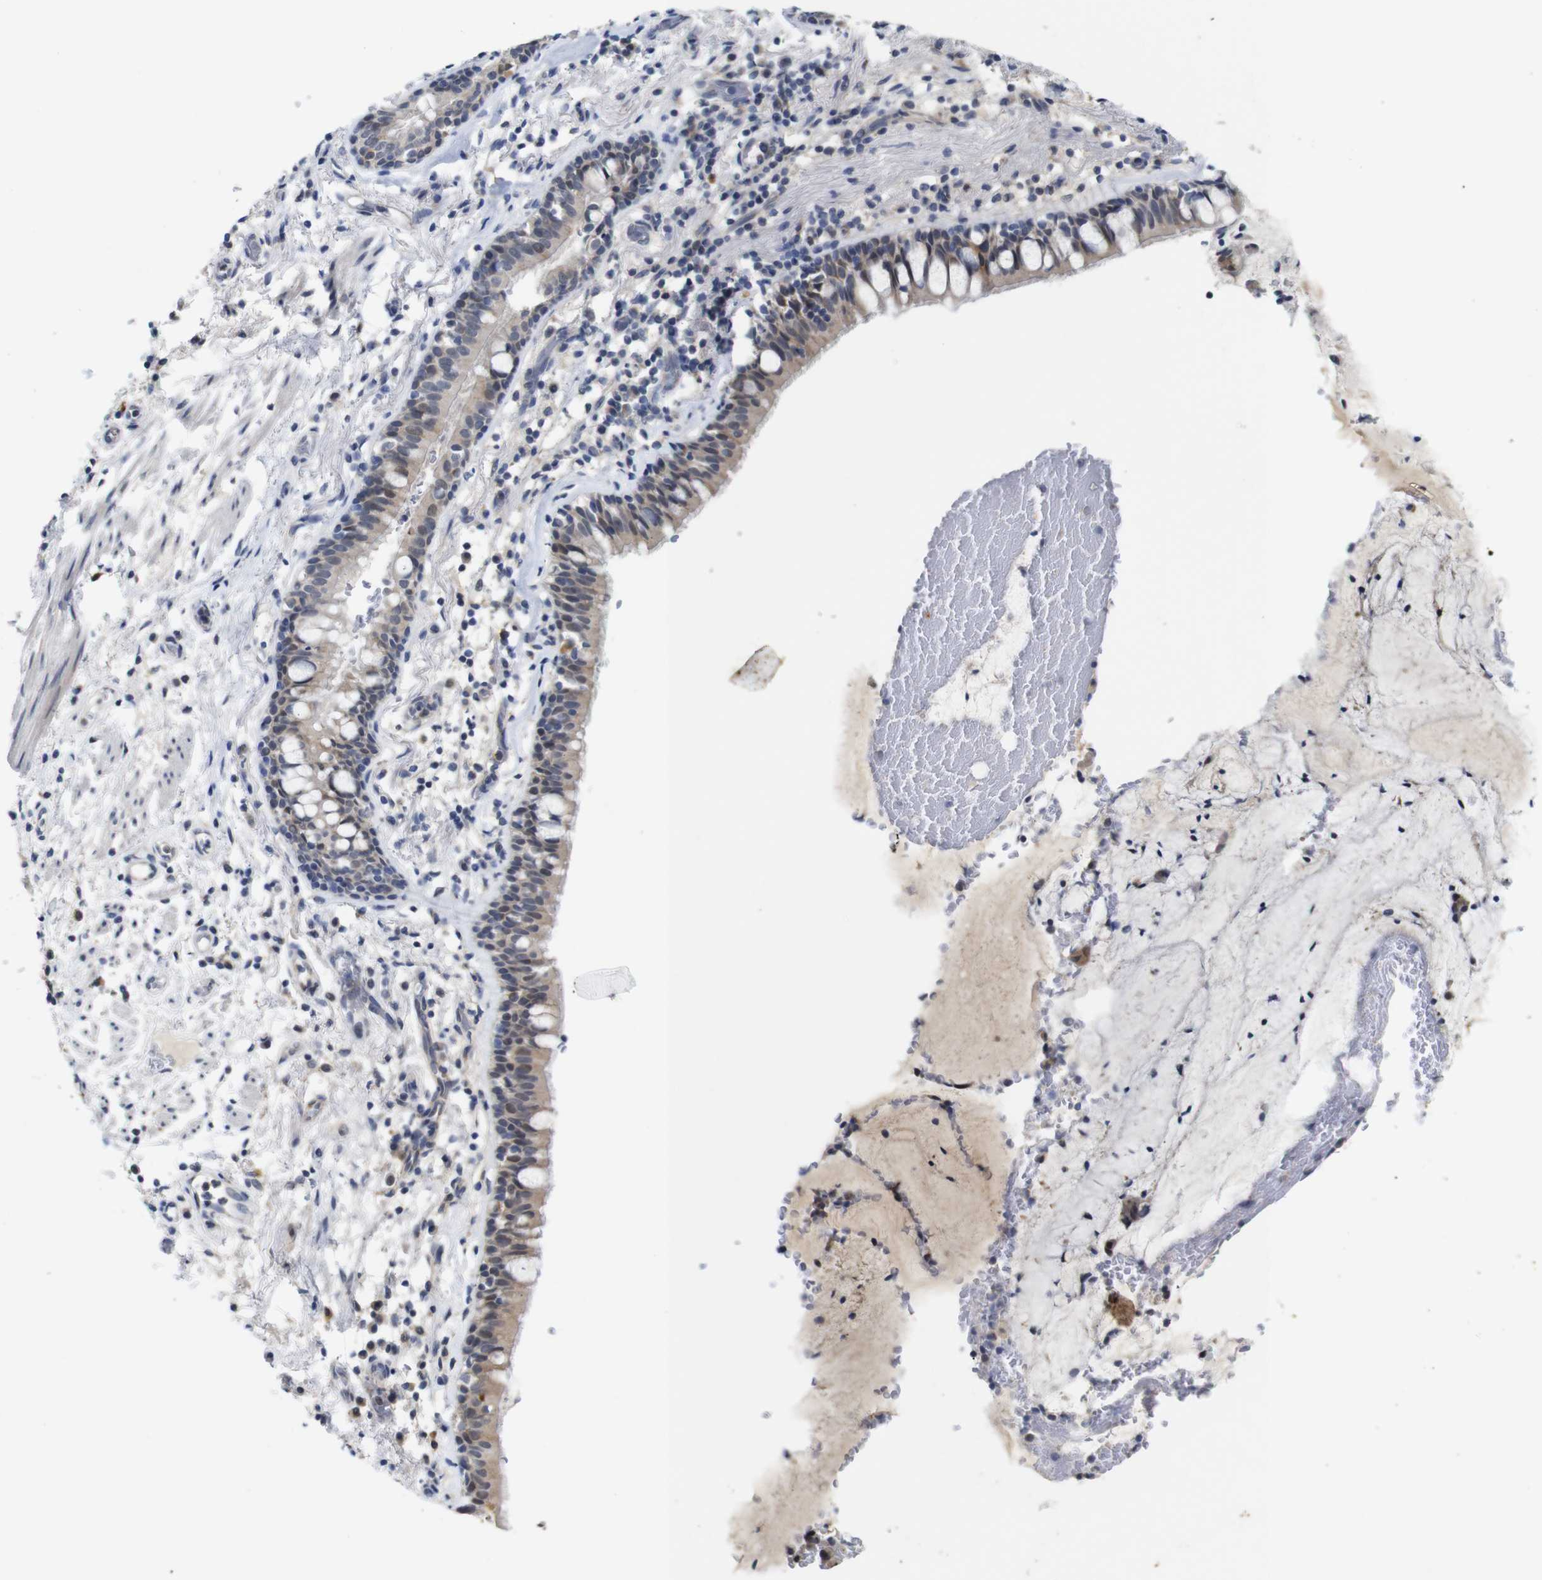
{"staining": {"intensity": "weak", "quantity": "25%-75%", "location": "cytoplasmic/membranous,nuclear"}, "tissue": "bronchus", "cell_type": "Respiratory epithelial cells", "image_type": "normal", "snomed": [{"axis": "morphology", "description": "Normal tissue, NOS"}, {"axis": "morphology", "description": "Inflammation, NOS"}, {"axis": "topography", "description": "Cartilage tissue"}, {"axis": "topography", "description": "Bronchus"}], "caption": "This is an image of IHC staining of unremarkable bronchus, which shows weak staining in the cytoplasmic/membranous,nuclear of respiratory epithelial cells.", "gene": "FURIN", "patient": {"sex": "male", "age": 77}}